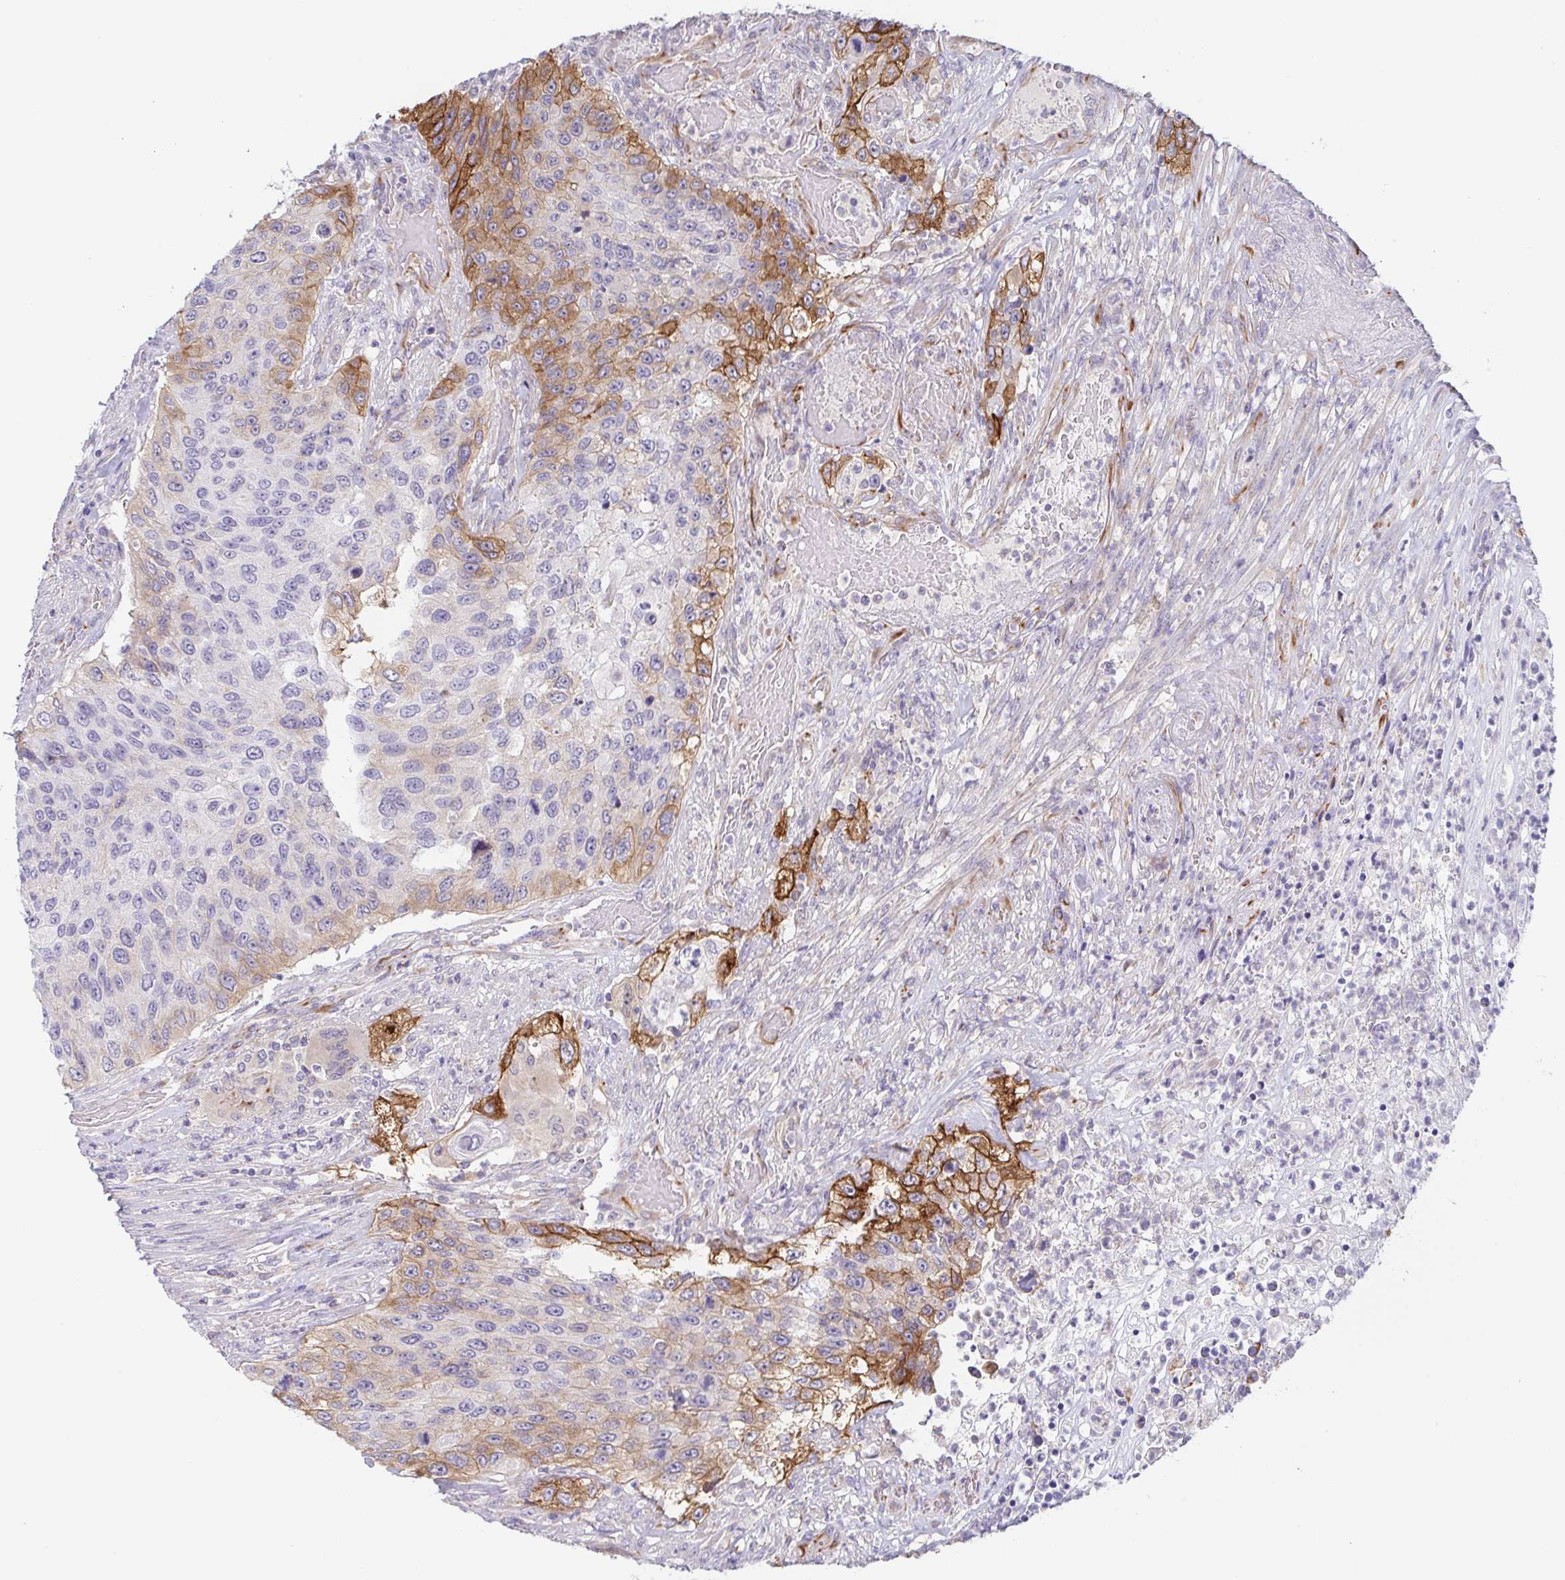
{"staining": {"intensity": "strong", "quantity": "<25%", "location": "cytoplasmic/membranous"}, "tissue": "urothelial cancer", "cell_type": "Tumor cells", "image_type": "cancer", "snomed": [{"axis": "morphology", "description": "Urothelial carcinoma, High grade"}, {"axis": "topography", "description": "Urinary bladder"}], "caption": "High-magnification brightfield microscopy of urothelial carcinoma (high-grade) stained with DAB (brown) and counterstained with hematoxylin (blue). tumor cells exhibit strong cytoplasmic/membranous staining is appreciated in approximately<25% of cells.", "gene": "COL17A1", "patient": {"sex": "female", "age": 60}}